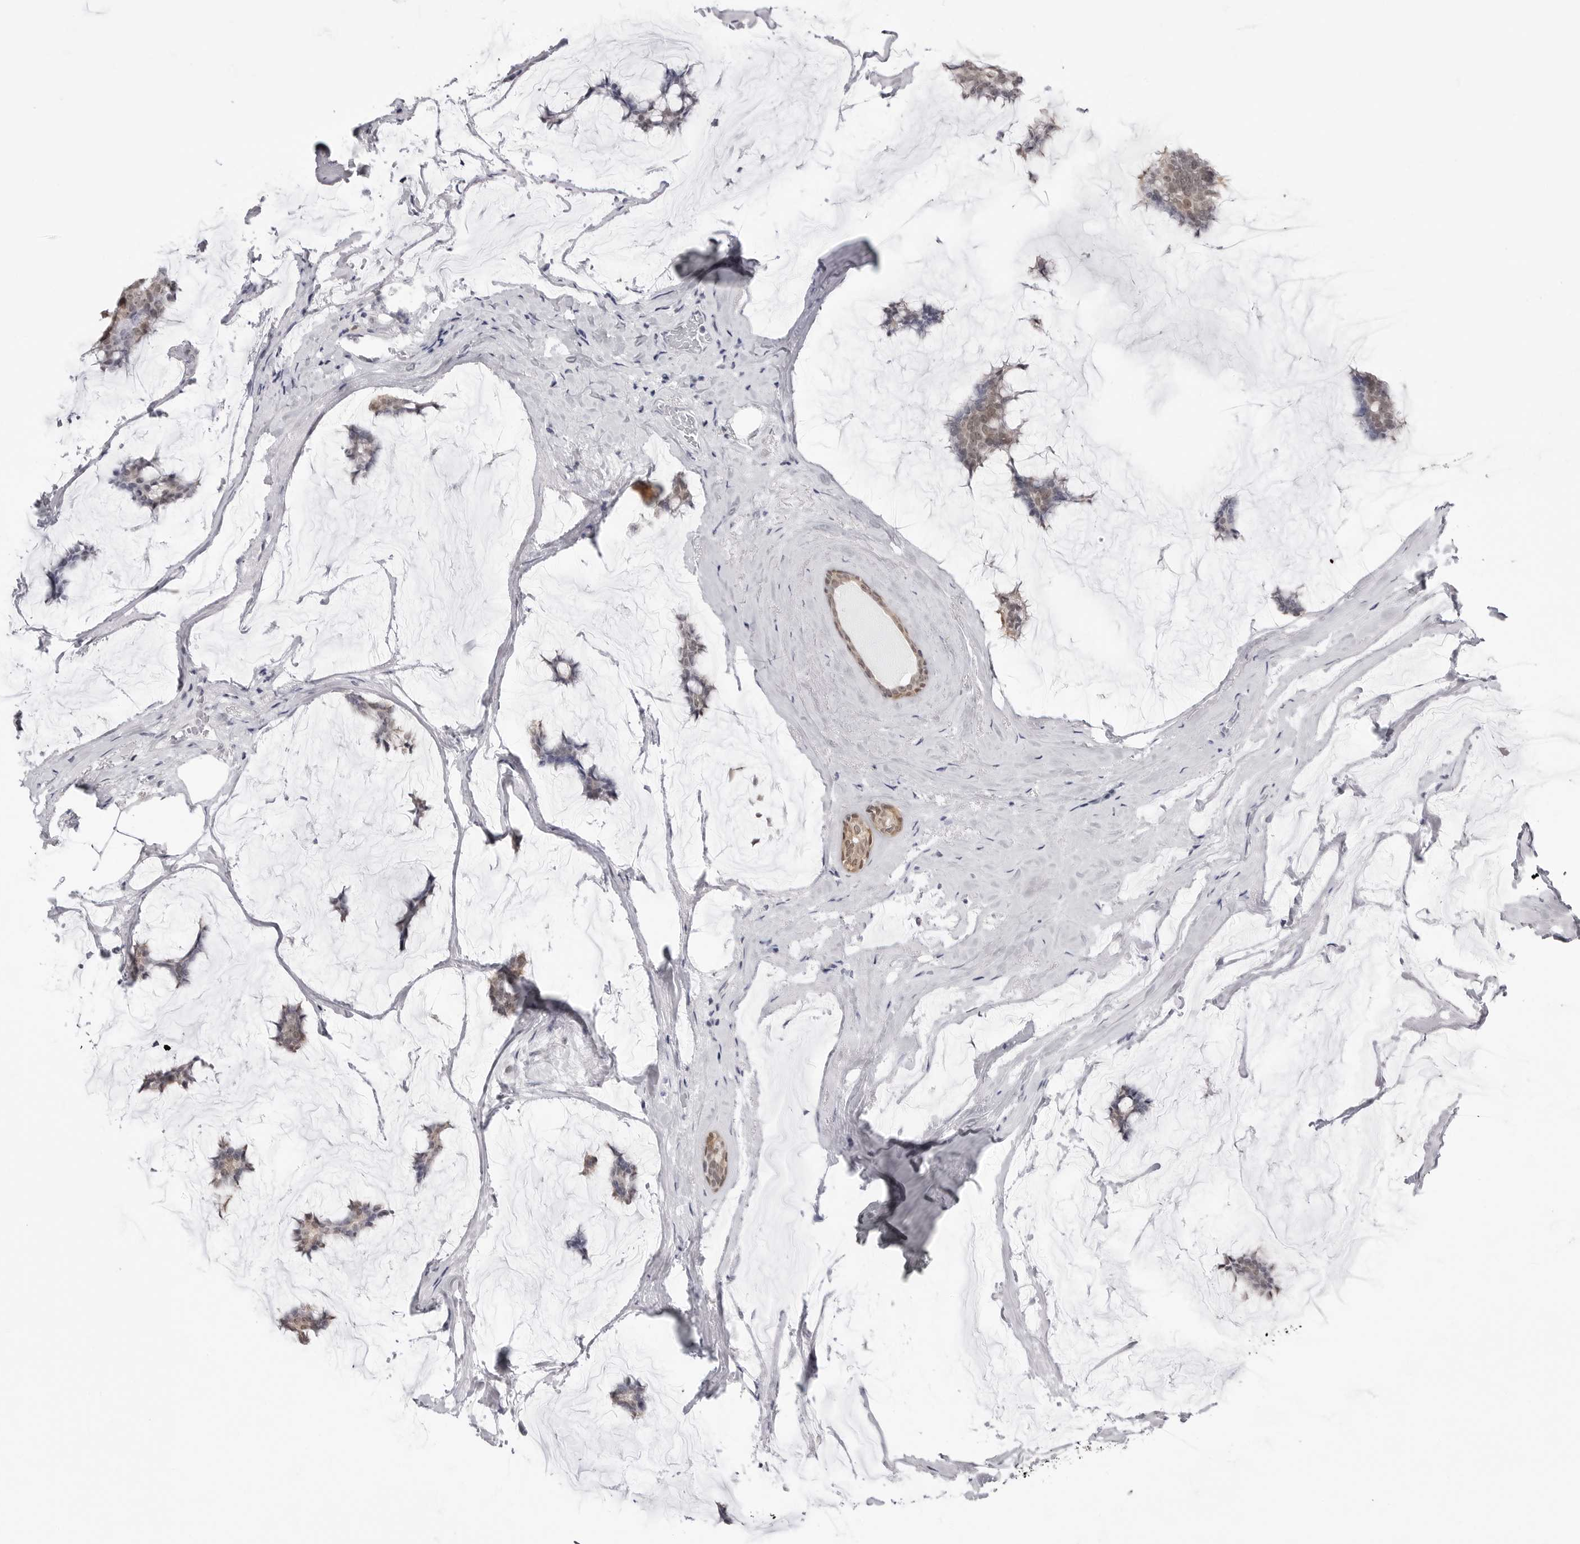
{"staining": {"intensity": "weak", "quantity": "25%-75%", "location": "cytoplasmic/membranous,nuclear"}, "tissue": "breast cancer", "cell_type": "Tumor cells", "image_type": "cancer", "snomed": [{"axis": "morphology", "description": "Duct carcinoma"}, {"axis": "topography", "description": "Breast"}], "caption": "Breast infiltrating ductal carcinoma tissue displays weak cytoplasmic/membranous and nuclear expression in about 25%-75% of tumor cells", "gene": "YWHAG", "patient": {"sex": "female", "age": 93}}